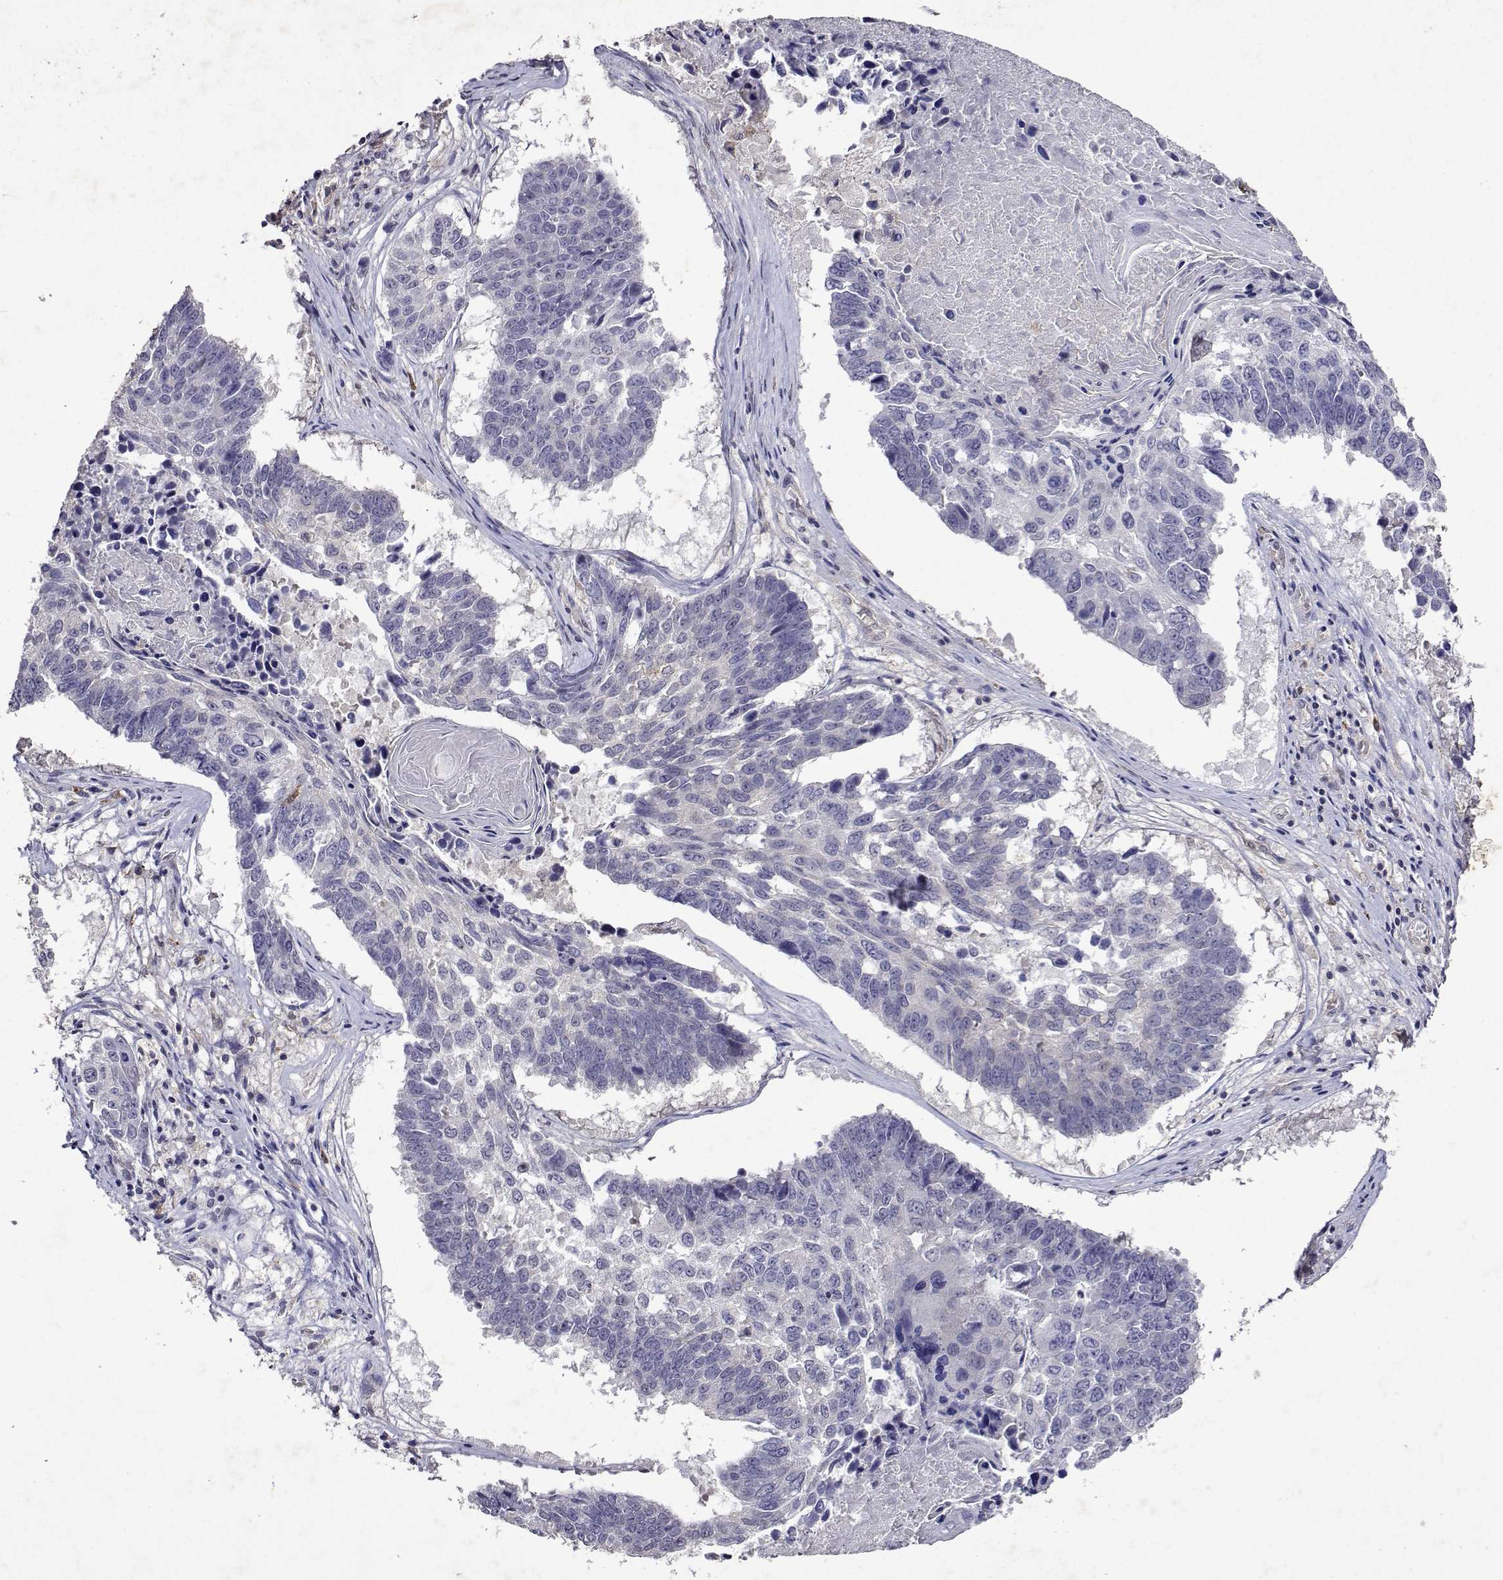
{"staining": {"intensity": "negative", "quantity": "none", "location": "none"}, "tissue": "lung cancer", "cell_type": "Tumor cells", "image_type": "cancer", "snomed": [{"axis": "morphology", "description": "Squamous cell carcinoma, NOS"}, {"axis": "topography", "description": "Lung"}], "caption": "Human lung squamous cell carcinoma stained for a protein using immunohistochemistry demonstrates no positivity in tumor cells.", "gene": "APAF1", "patient": {"sex": "male", "age": 73}}